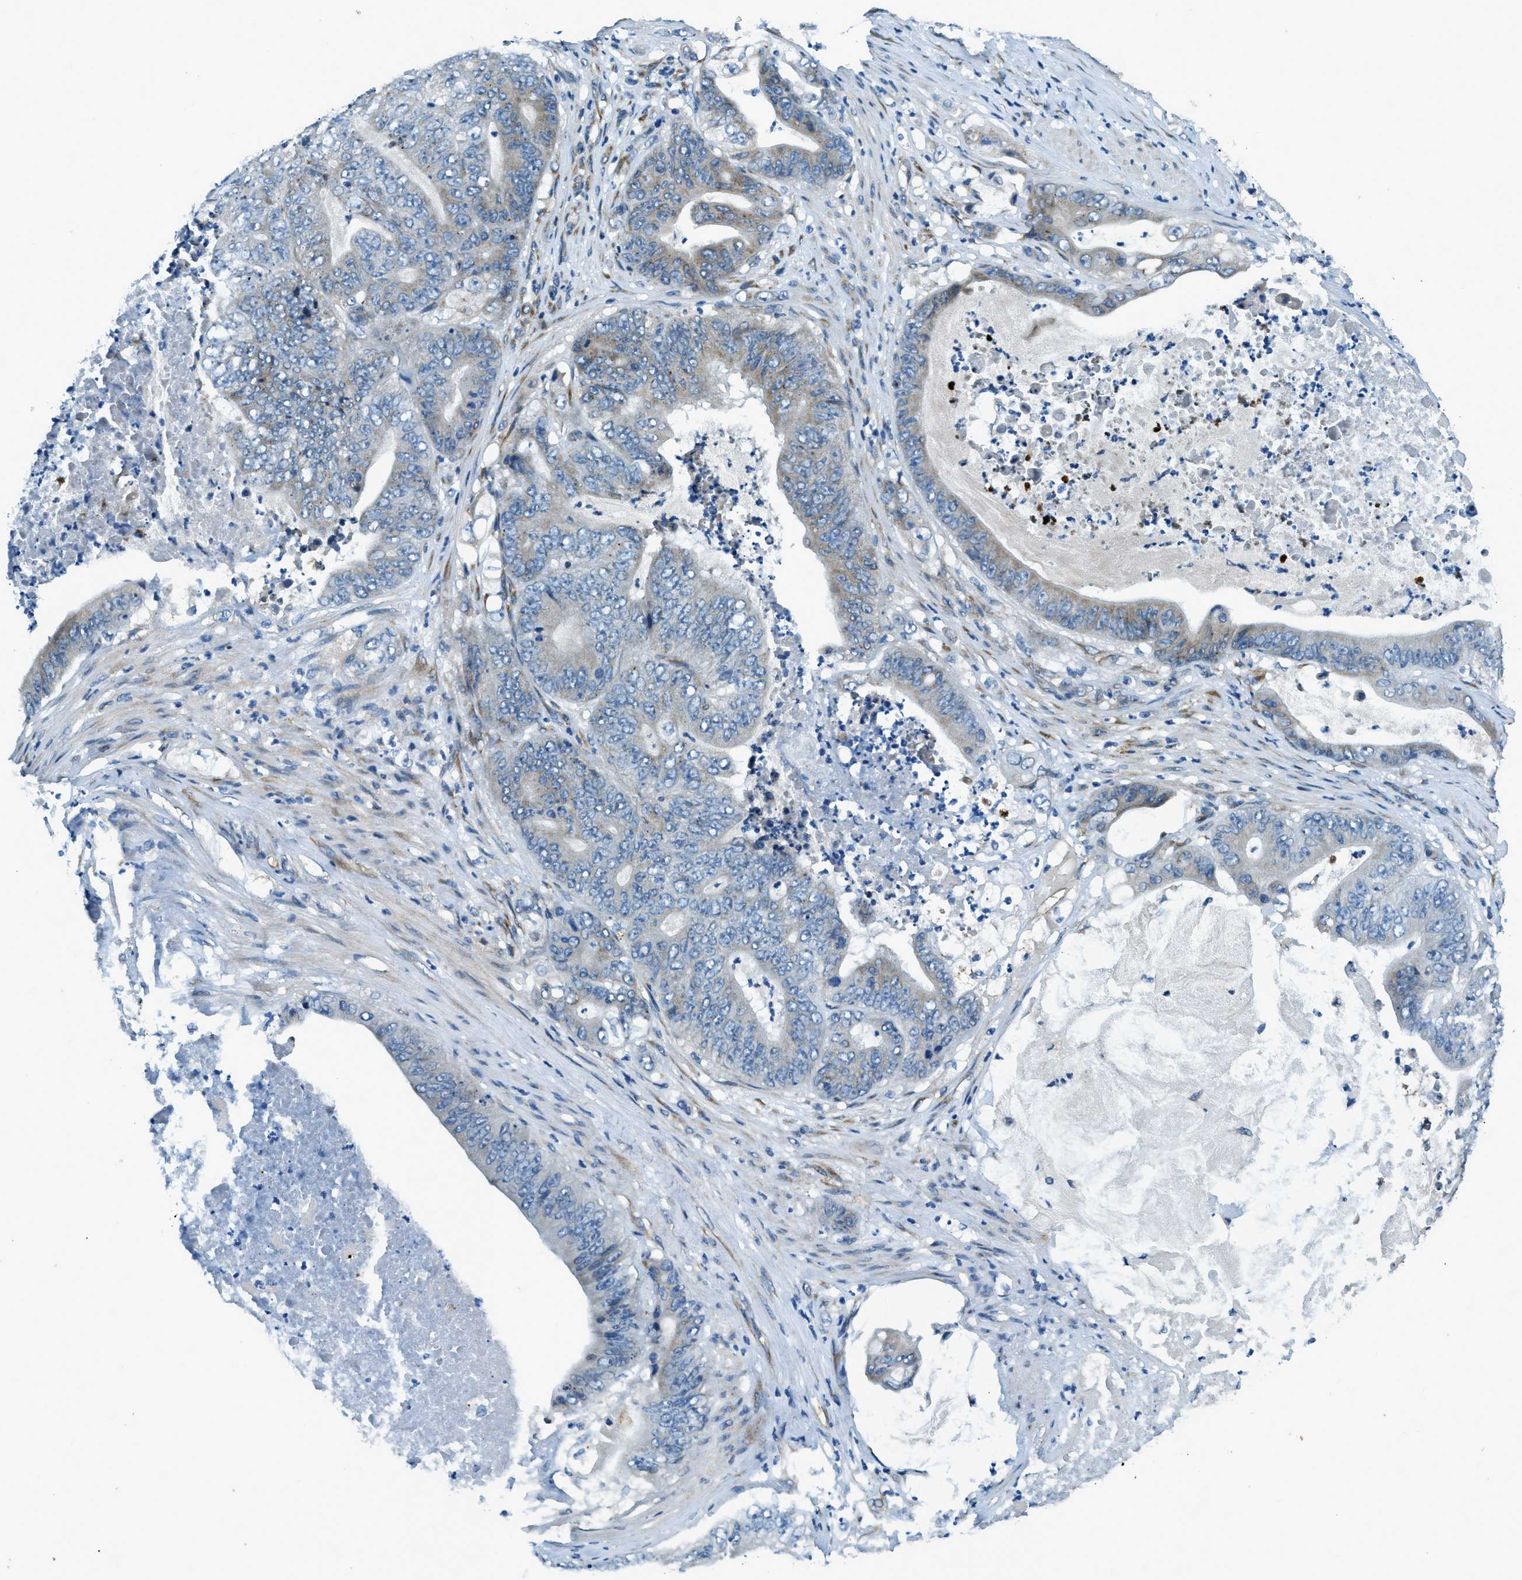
{"staining": {"intensity": "weak", "quantity": "<25%", "location": "cytoplasmic/membranous"}, "tissue": "stomach cancer", "cell_type": "Tumor cells", "image_type": "cancer", "snomed": [{"axis": "morphology", "description": "Adenocarcinoma, NOS"}, {"axis": "topography", "description": "Stomach"}], "caption": "DAB (3,3'-diaminobenzidine) immunohistochemical staining of human stomach adenocarcinoma shows no significant staining in tumor cells.", "gene": "GINM1", "patient": {"sex": "female", "age": 73}}